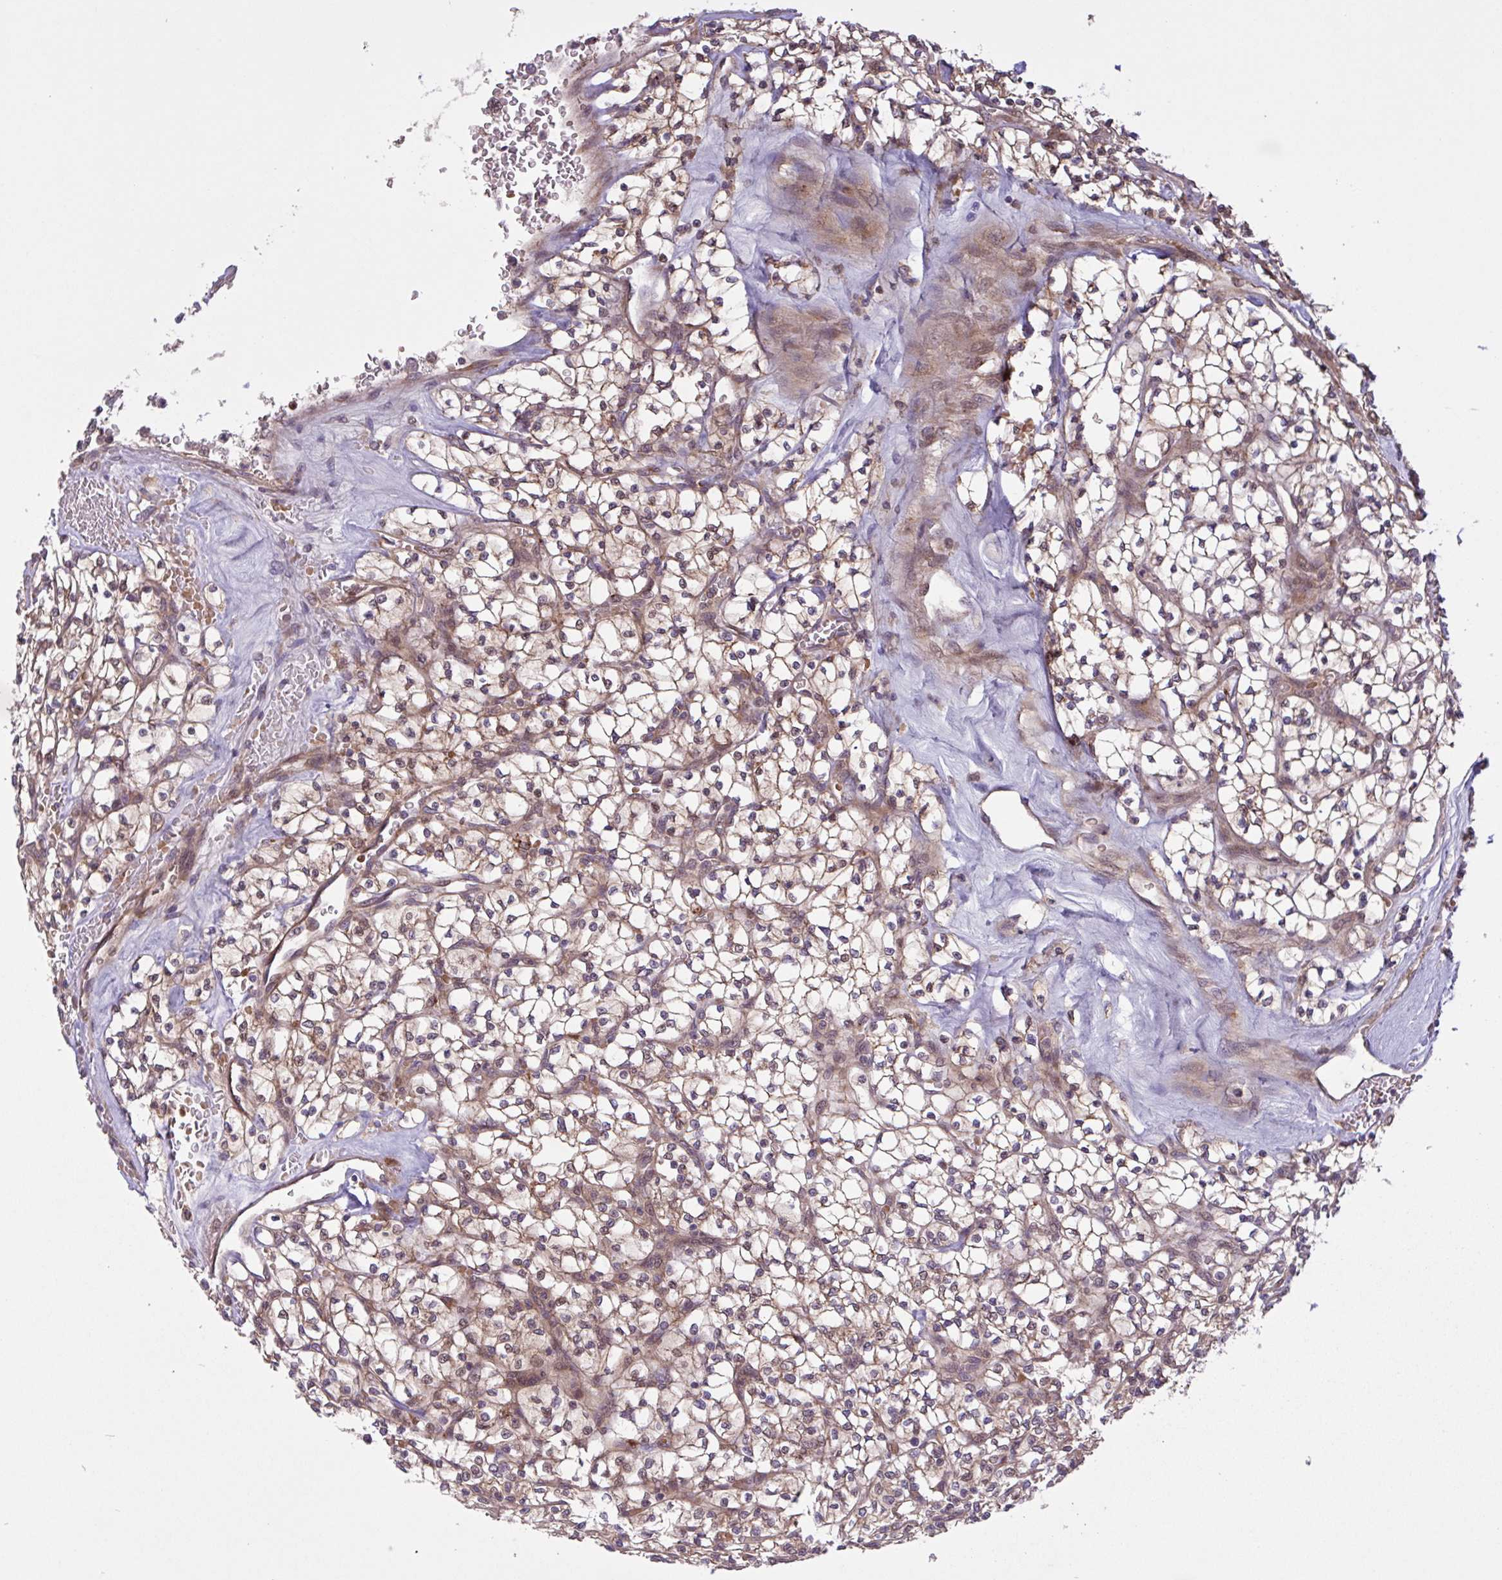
{"staining": {"intensity": "negative", "quantity": "none", "location": "none"}, "tissue": "renal cancer", "cell_type": "Tumor cells", "image_type": "cancer", "snomed": [{"axis": "morphology", "description": "Adenocarcinoma, NOS"}, {"axis": "topography", "description": "Kidney"}], "caption": "Immunohistochemistry micrograph of renal cancer (adenocarcinoma) stained for a protein (brown), which demonstrates no positivity in tumor cells.", "gene": "INTS10", "patient": {"sex": "female", "age": 64}}